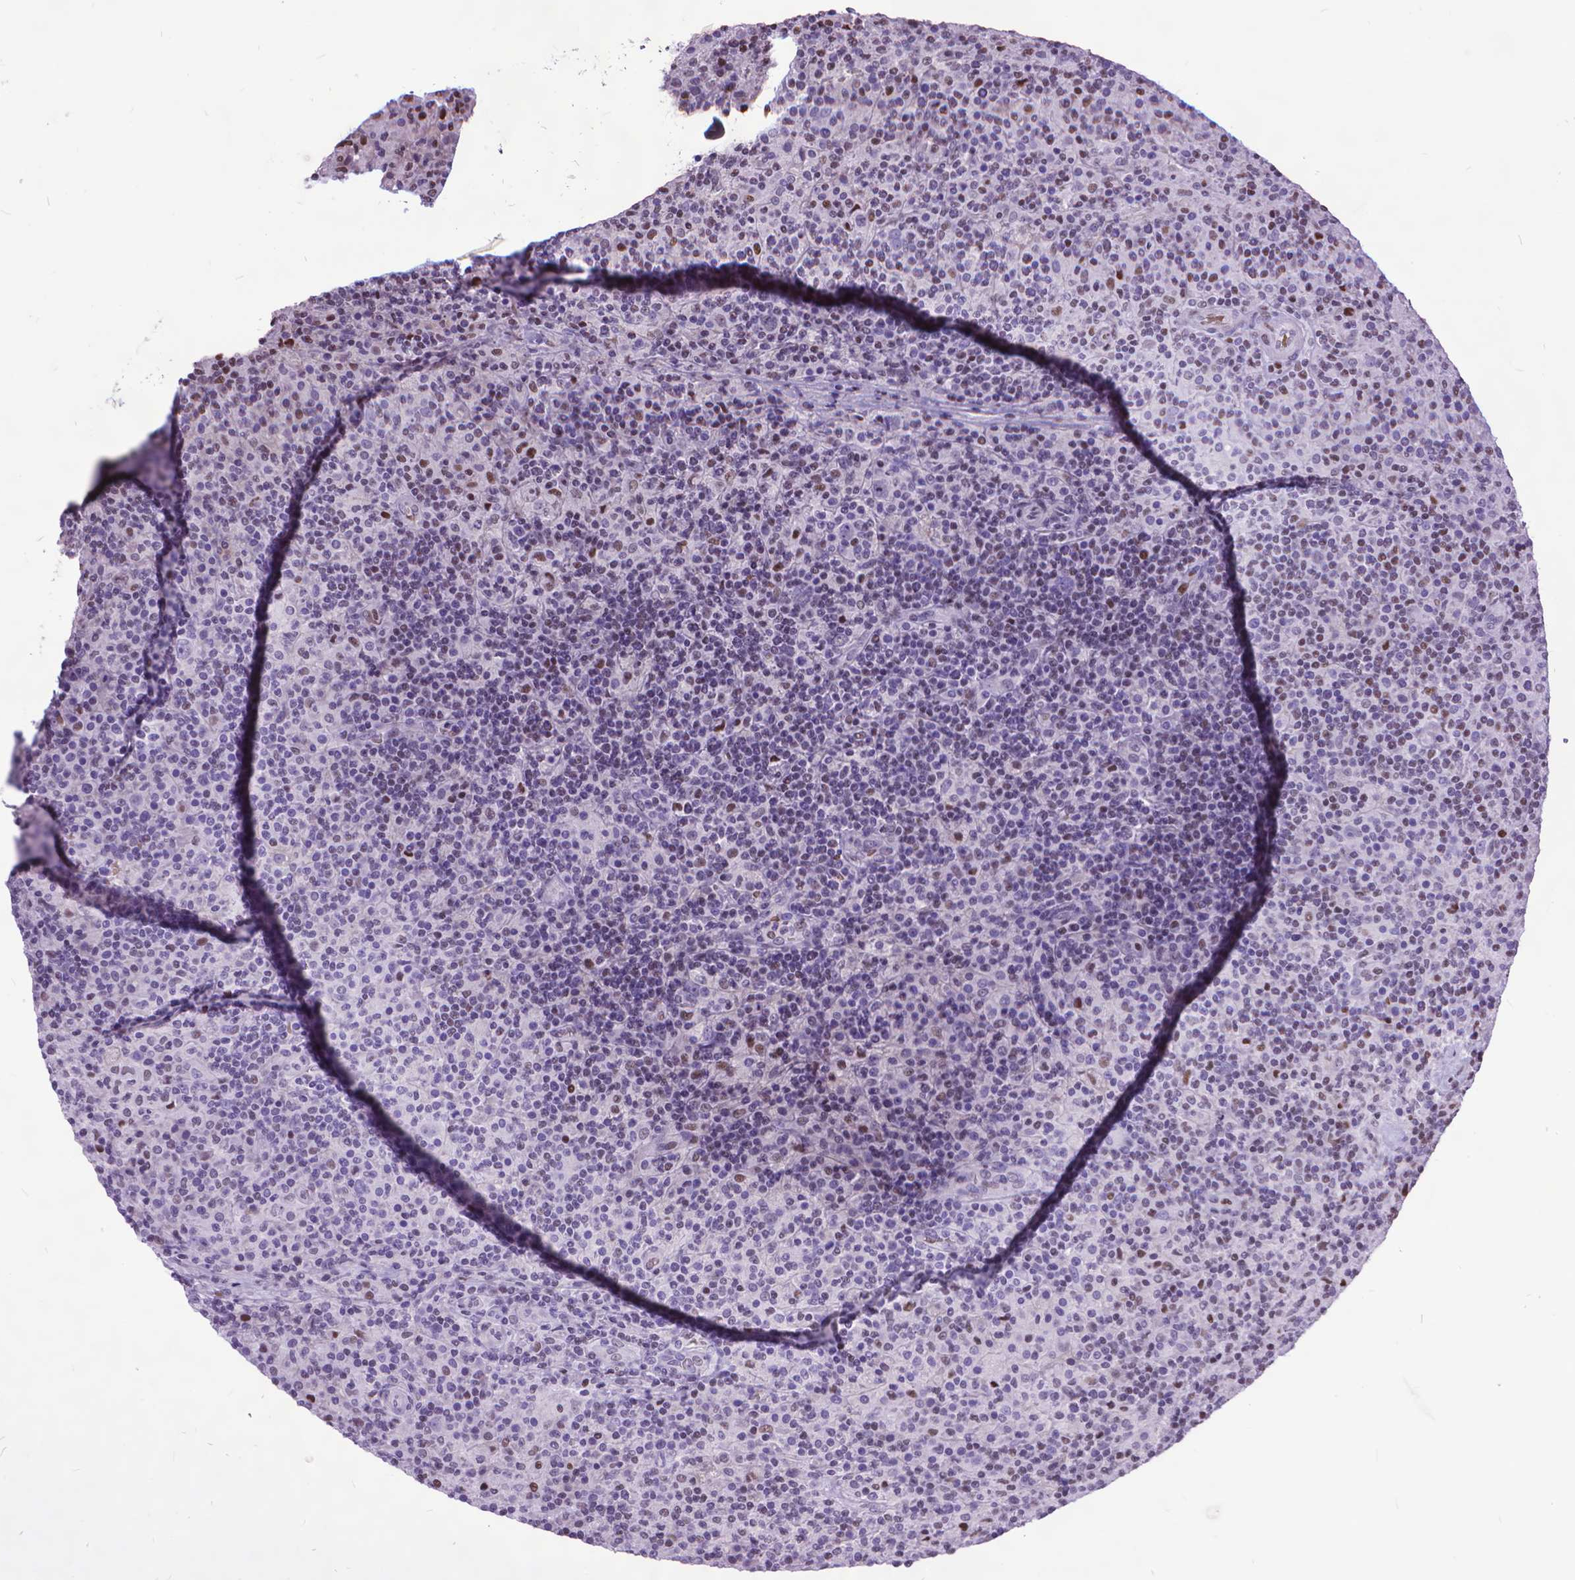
{"staining": {"intensity": "negative", "quantity": "none", "location": "none"}, "tissue": "lymphoma", "cell_type": "Tumor cells", "image_type": "cancer", "snomed": [{"axis": "morphology", "description": "Hodgkin's disease, NOS"}, {"axis": "topography", "description": "Lymph node"}], "caption": "Lymphoma stained for a protein using IHC demonstrates no positivity tumor cells.", "gene": "POLE4", "patient": {"sex": "male", "age": 70}}